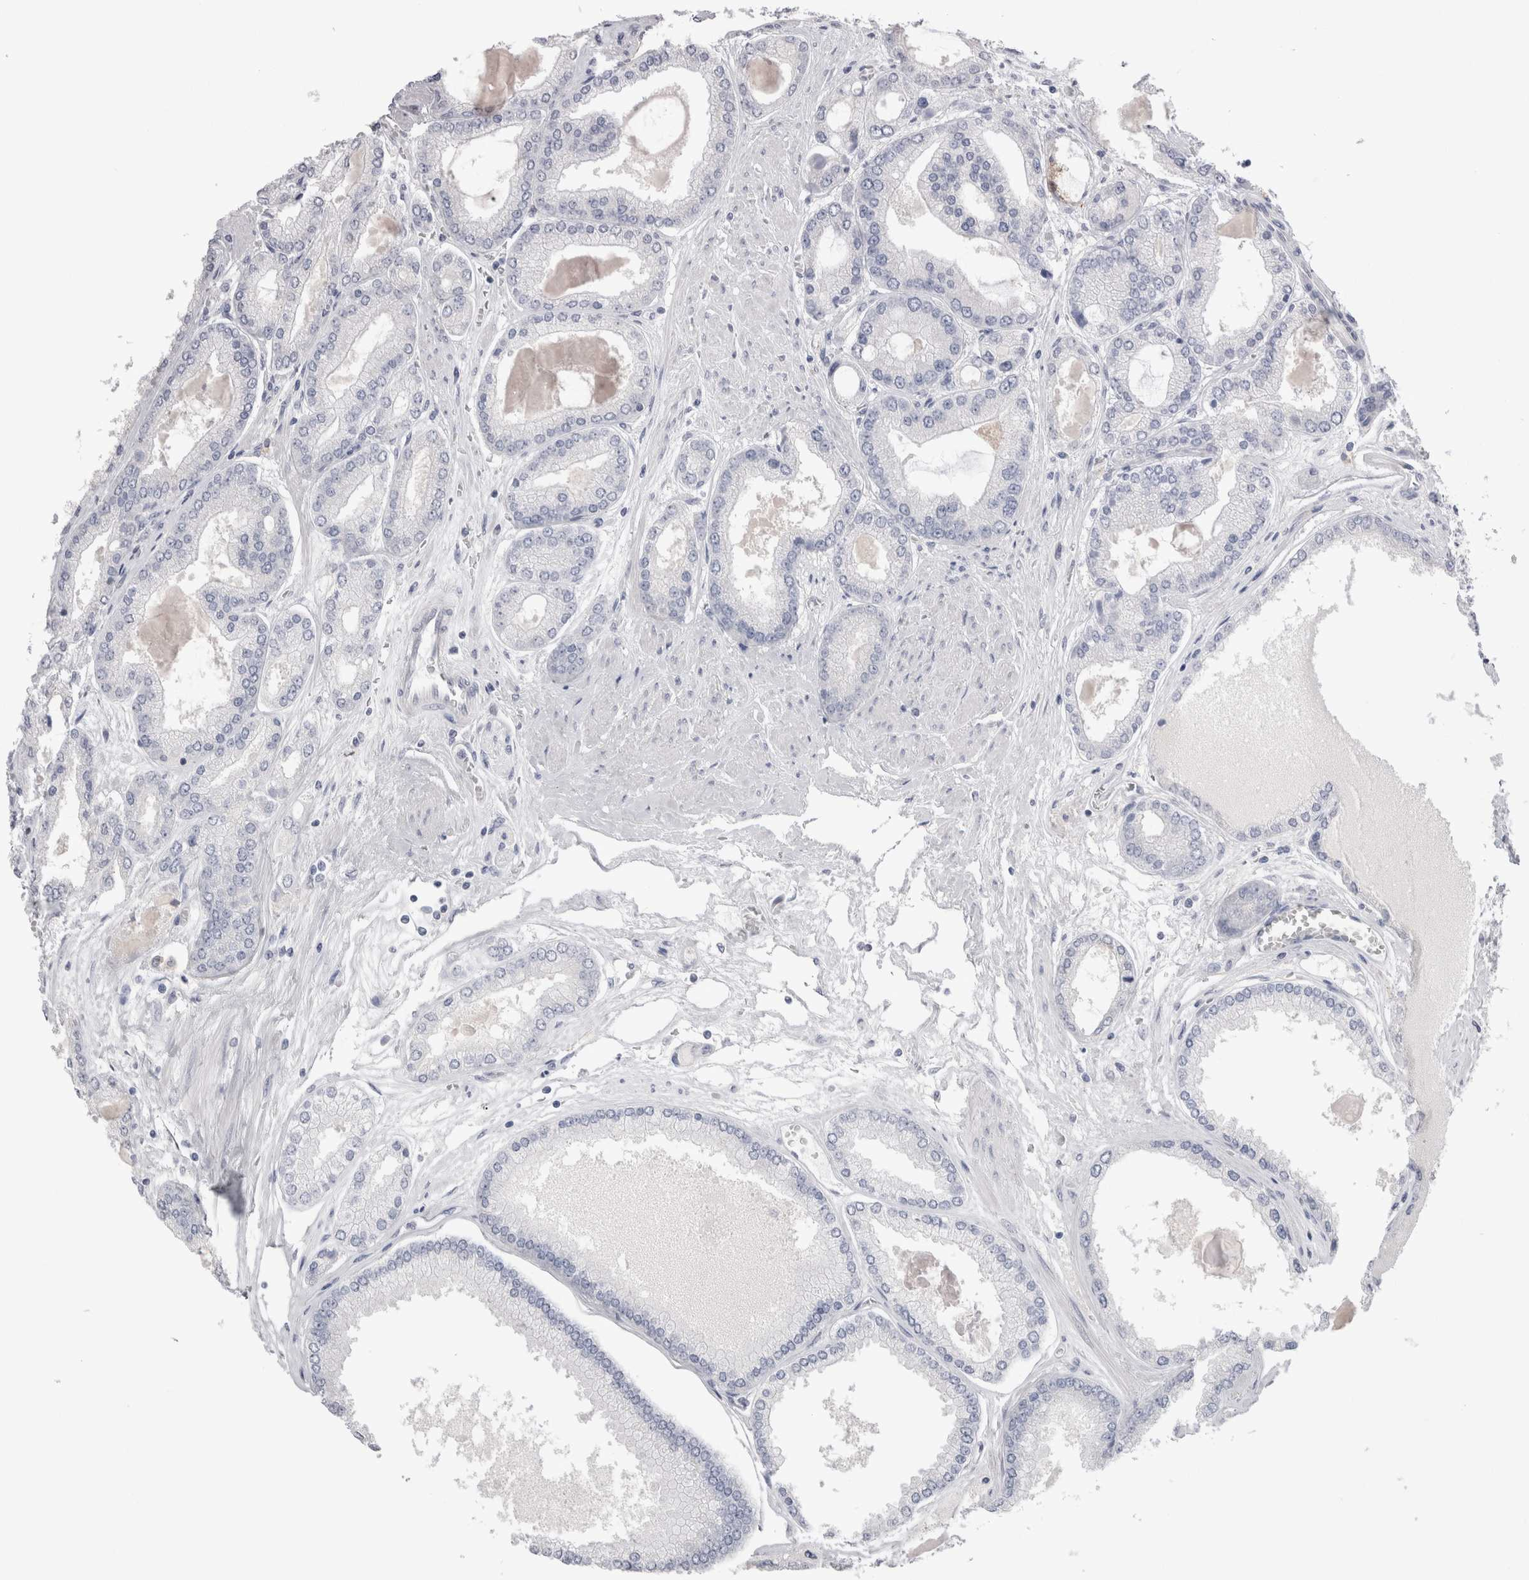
{"staining": {"intensity": "negative", "quantity": "none", "location": "none"}, "tissue": "prostate cancer", "cell_type": "Tumor cells", "image_type": "cancer", "snomed": [{"axis": "morphology", "description": "Adenocarcinoma, High grade"}, {"axis": "topography", "description": "Prostate"}], "caption": "Micrograph shows no significant protein expression in tumor cells of prostate cancer (high-grade adenocarcinoma).", "gene": "SUCNR1", "patient": {"sex": "male", "age": 59}}